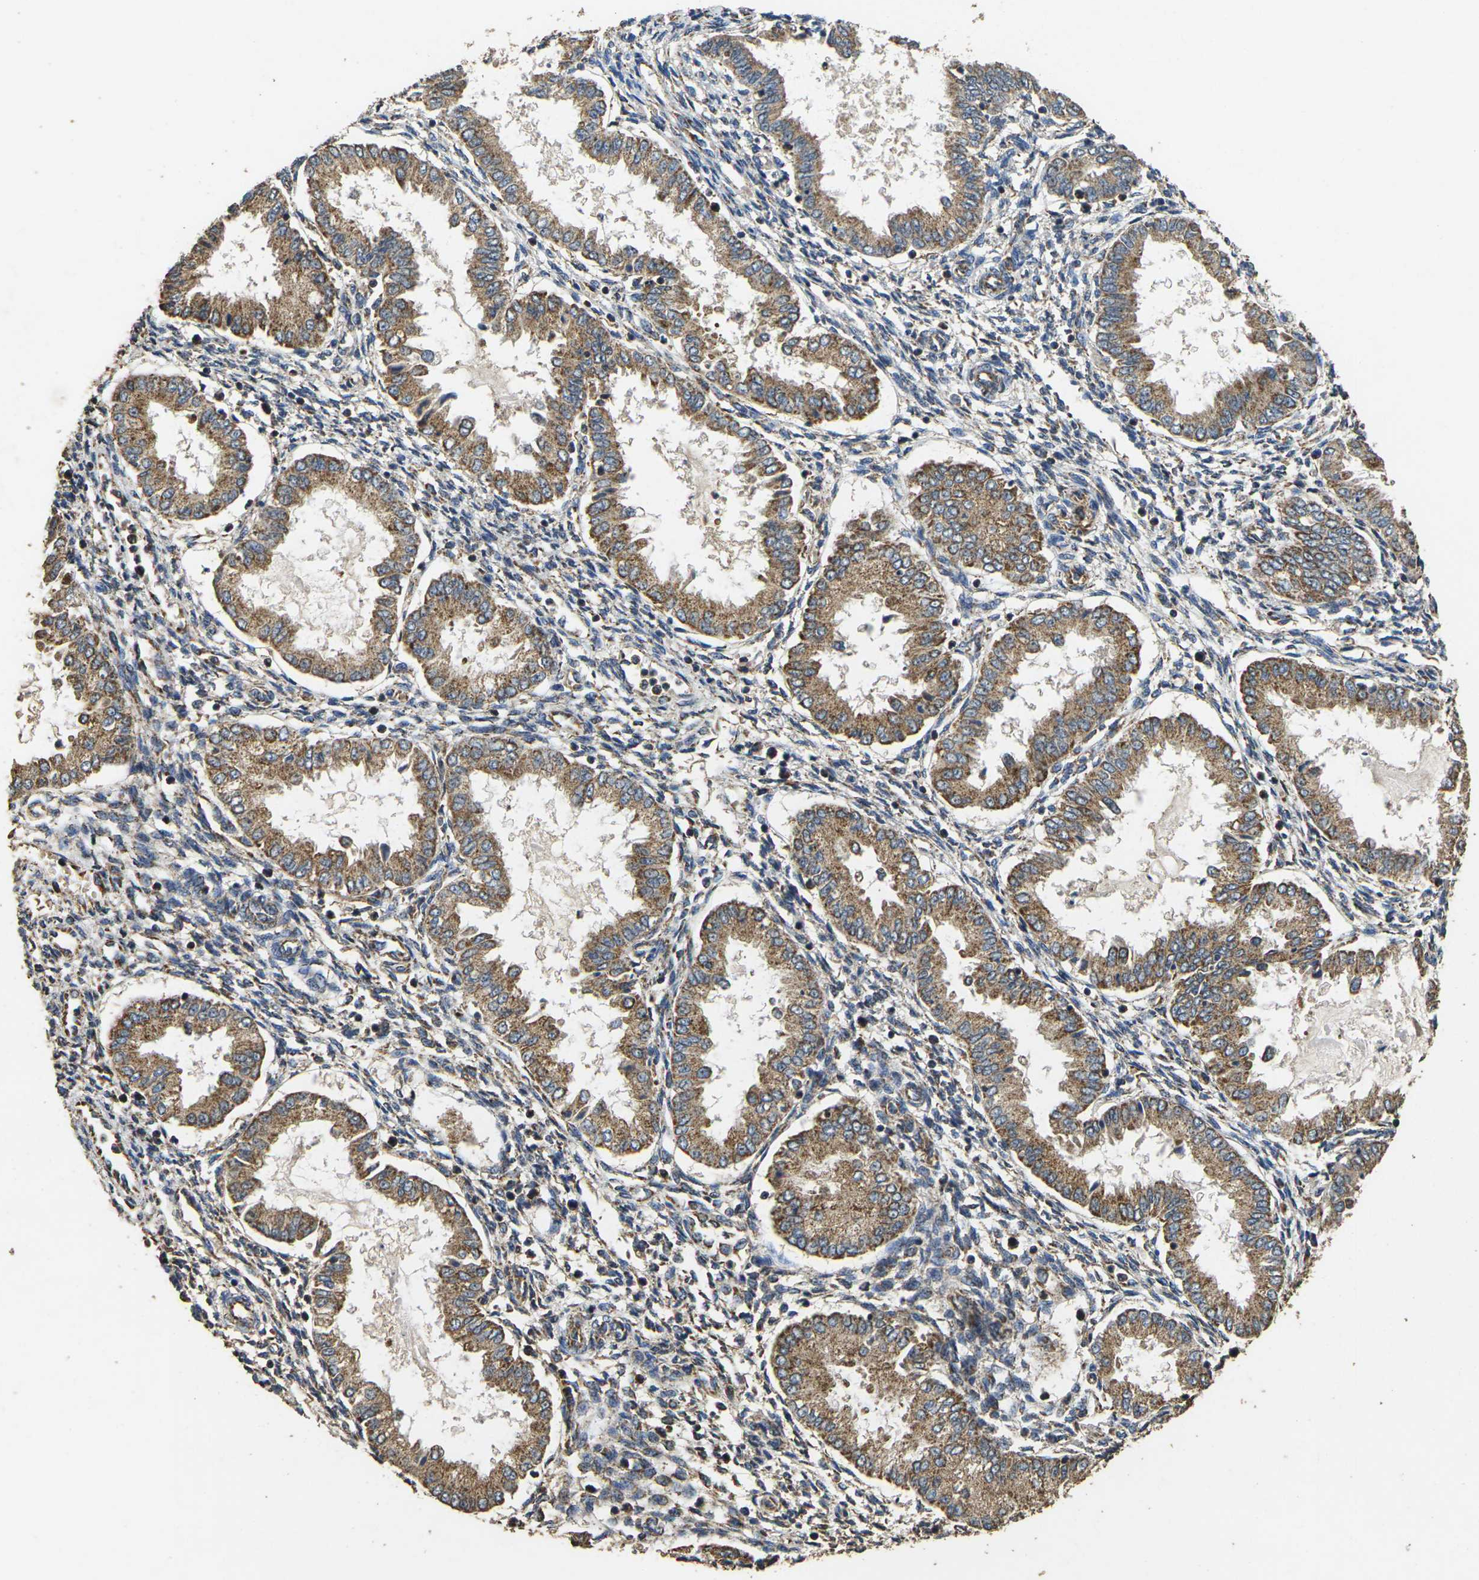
{"staining": {"intensity": "moderate", "quantity": ">75%", "location": "cytoplasmic/membranous"}, "tissue": "endometrium", "cell_type": "Cells in endometrial stroma", "image_type": "normal", "snomed": [{"axis": "morphology", "description": "Normal tissue, NOS"}, {"axis": "topography", "description": "Endometrium"}], "caption": "High-magnification brightfield microscopy of benign endometrium stained with DAB (3,3'-diaminobenzidine) (brown) and counterstained with hematoxylin (blue). cells in endometrial stroma exhibit moderate cytoplasmic/membranous expression is present in about>75% of cells. The staining was performed using DAB (3,3'-diaminobenzidine) to visualize the protein expression in brown, while the nuclei were stained in blue with hematoxylin (Magnification: 20x).", "gene": "MAPK11", "patient": {"sex": "female", "age": 33}}